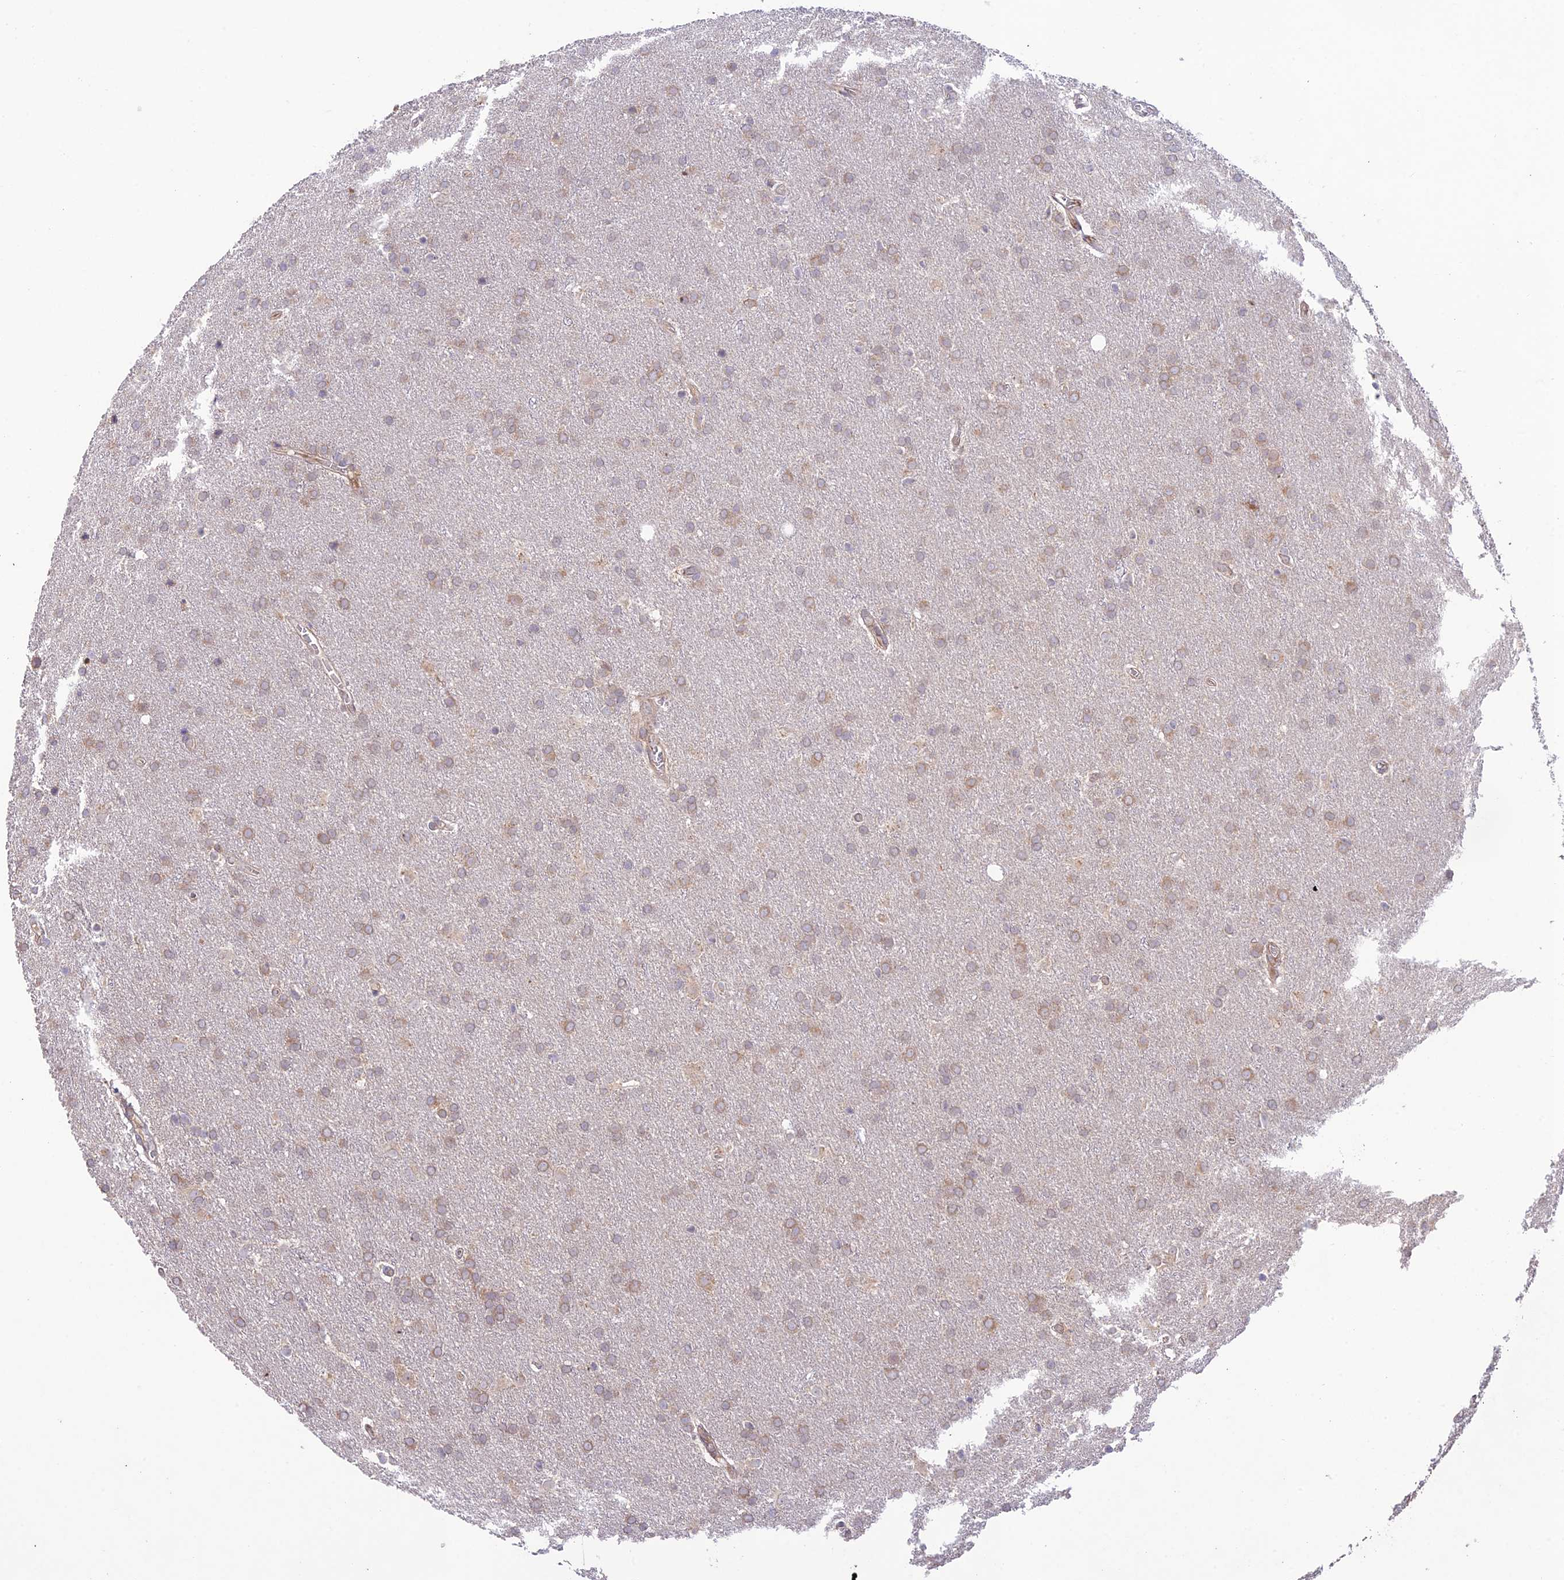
{"staining": {"intensity": "weak", "quantity": ">75%", "location": "cytoplasmic/membranous"}, "tissue": "glioma", "cell_type": "Tumor cells", "image_type": "cancer", "snomed": [{"axis": "morphology", "description": "Glioma, malignant, Low grade"}, {"axis": "topography", "description": "Brain"}], "caption": "Immunohistochemistry histopathology image of low-grade glioma (malignant) stained for a protein (brown), which demonstrates low levels of weak cytoplasmic/membranous positivity in approximately >75% of tumor cells.", "gene": "TMEM259", "patient": {"sex": "female", "age": 32}}